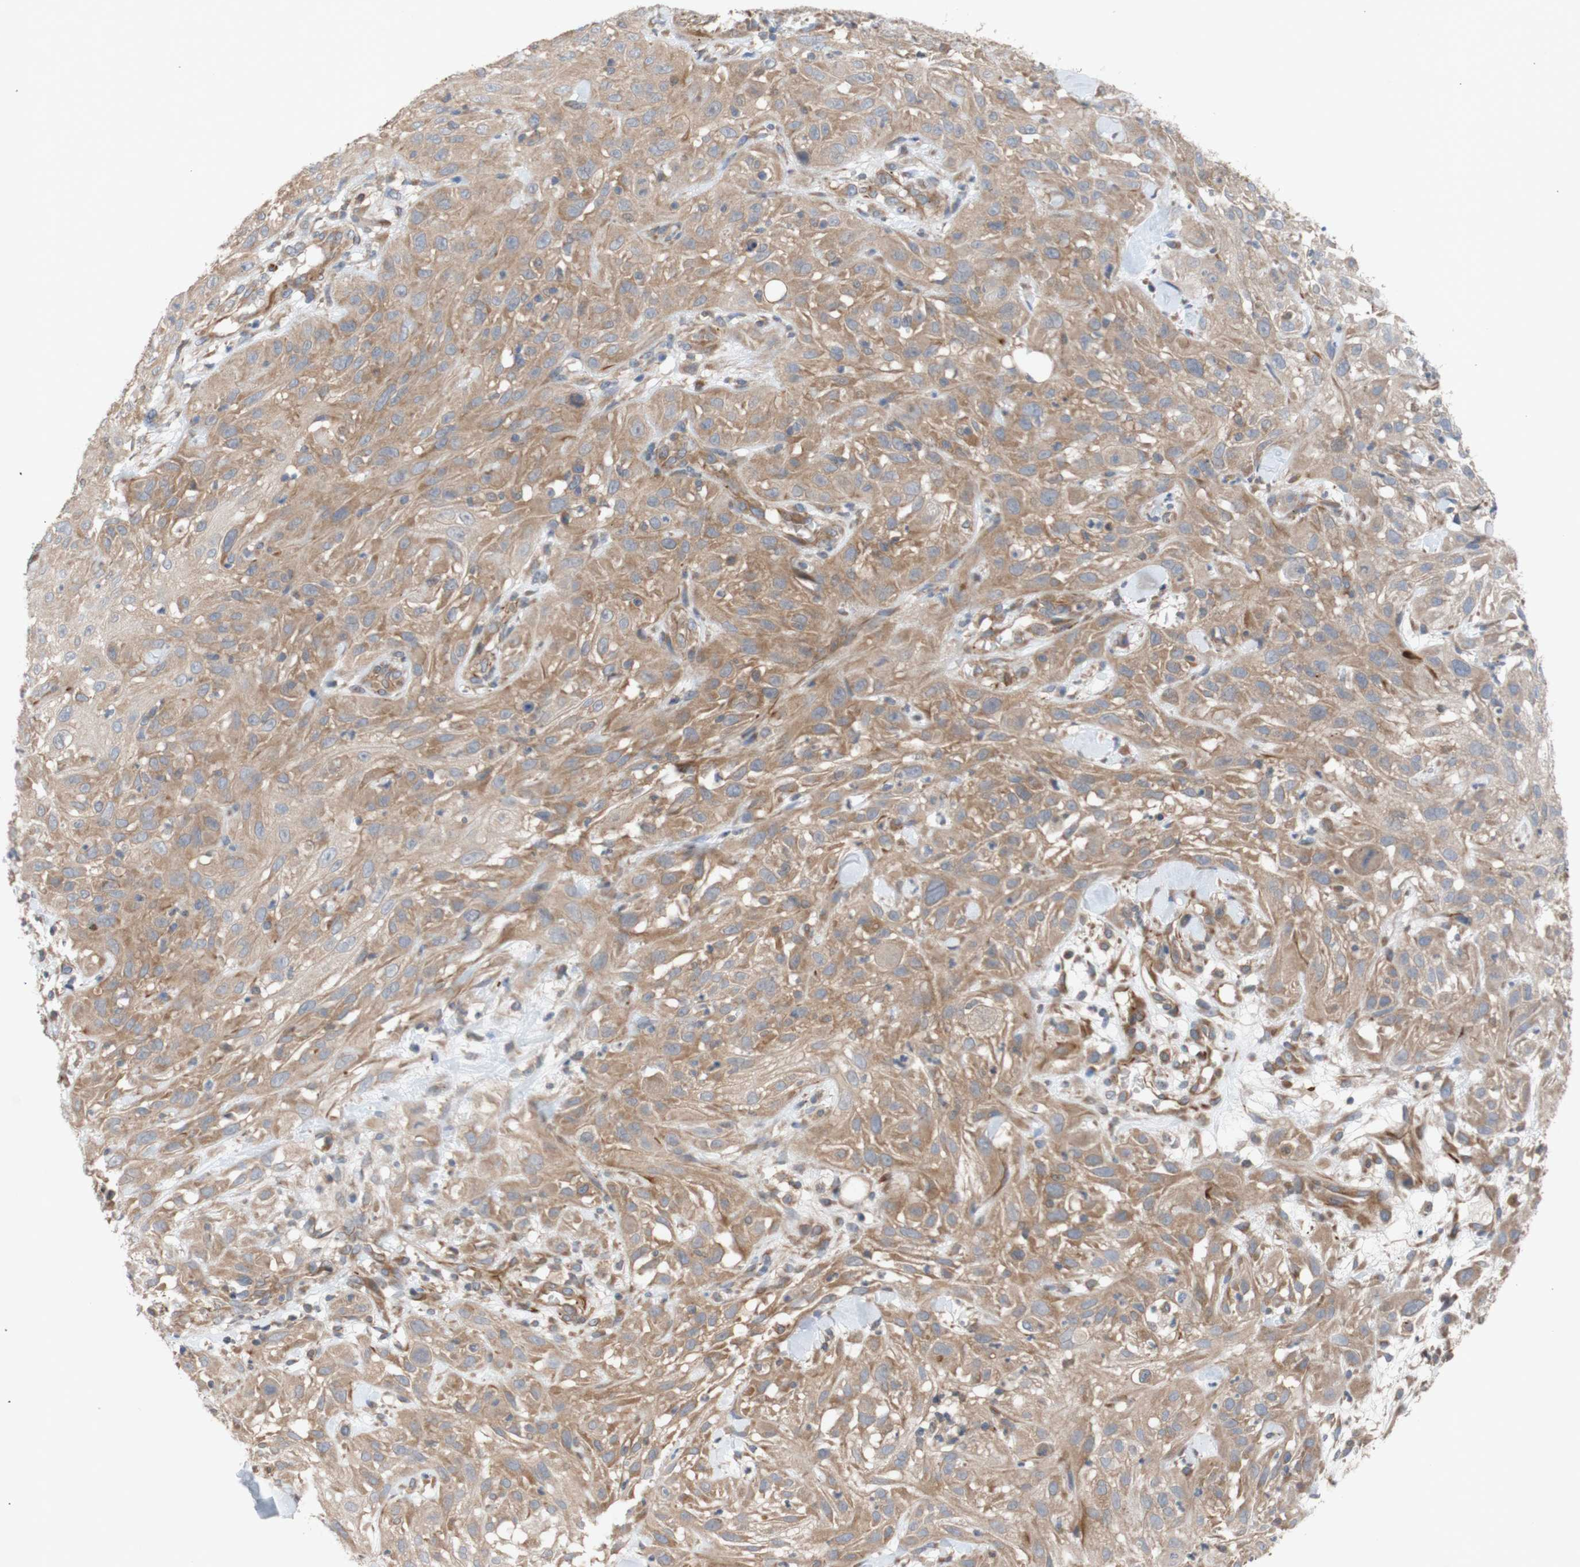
{"staining": {"intensity": "moderate", "quantity": "25%-75%", "location": "cytoplasmic/membranous"}, "tissue": "skin cancer", "cell_type": "Tumor cells", "image_type": "cancer", "snomed": [{"axis": "morphology", "description": "Squamous cell carcinoma, NOS"}, {"axis": "topography", "description": "Skin"}], "caption": "Brown immunohistochemical staining in skin squamous cell carcinoma displays moderate cytoplasmic/membranous staining in approximately 25%-75% of tumor cells.", "gene": "EIF2S3", "patient": {"sex": "male", "age": 75}}